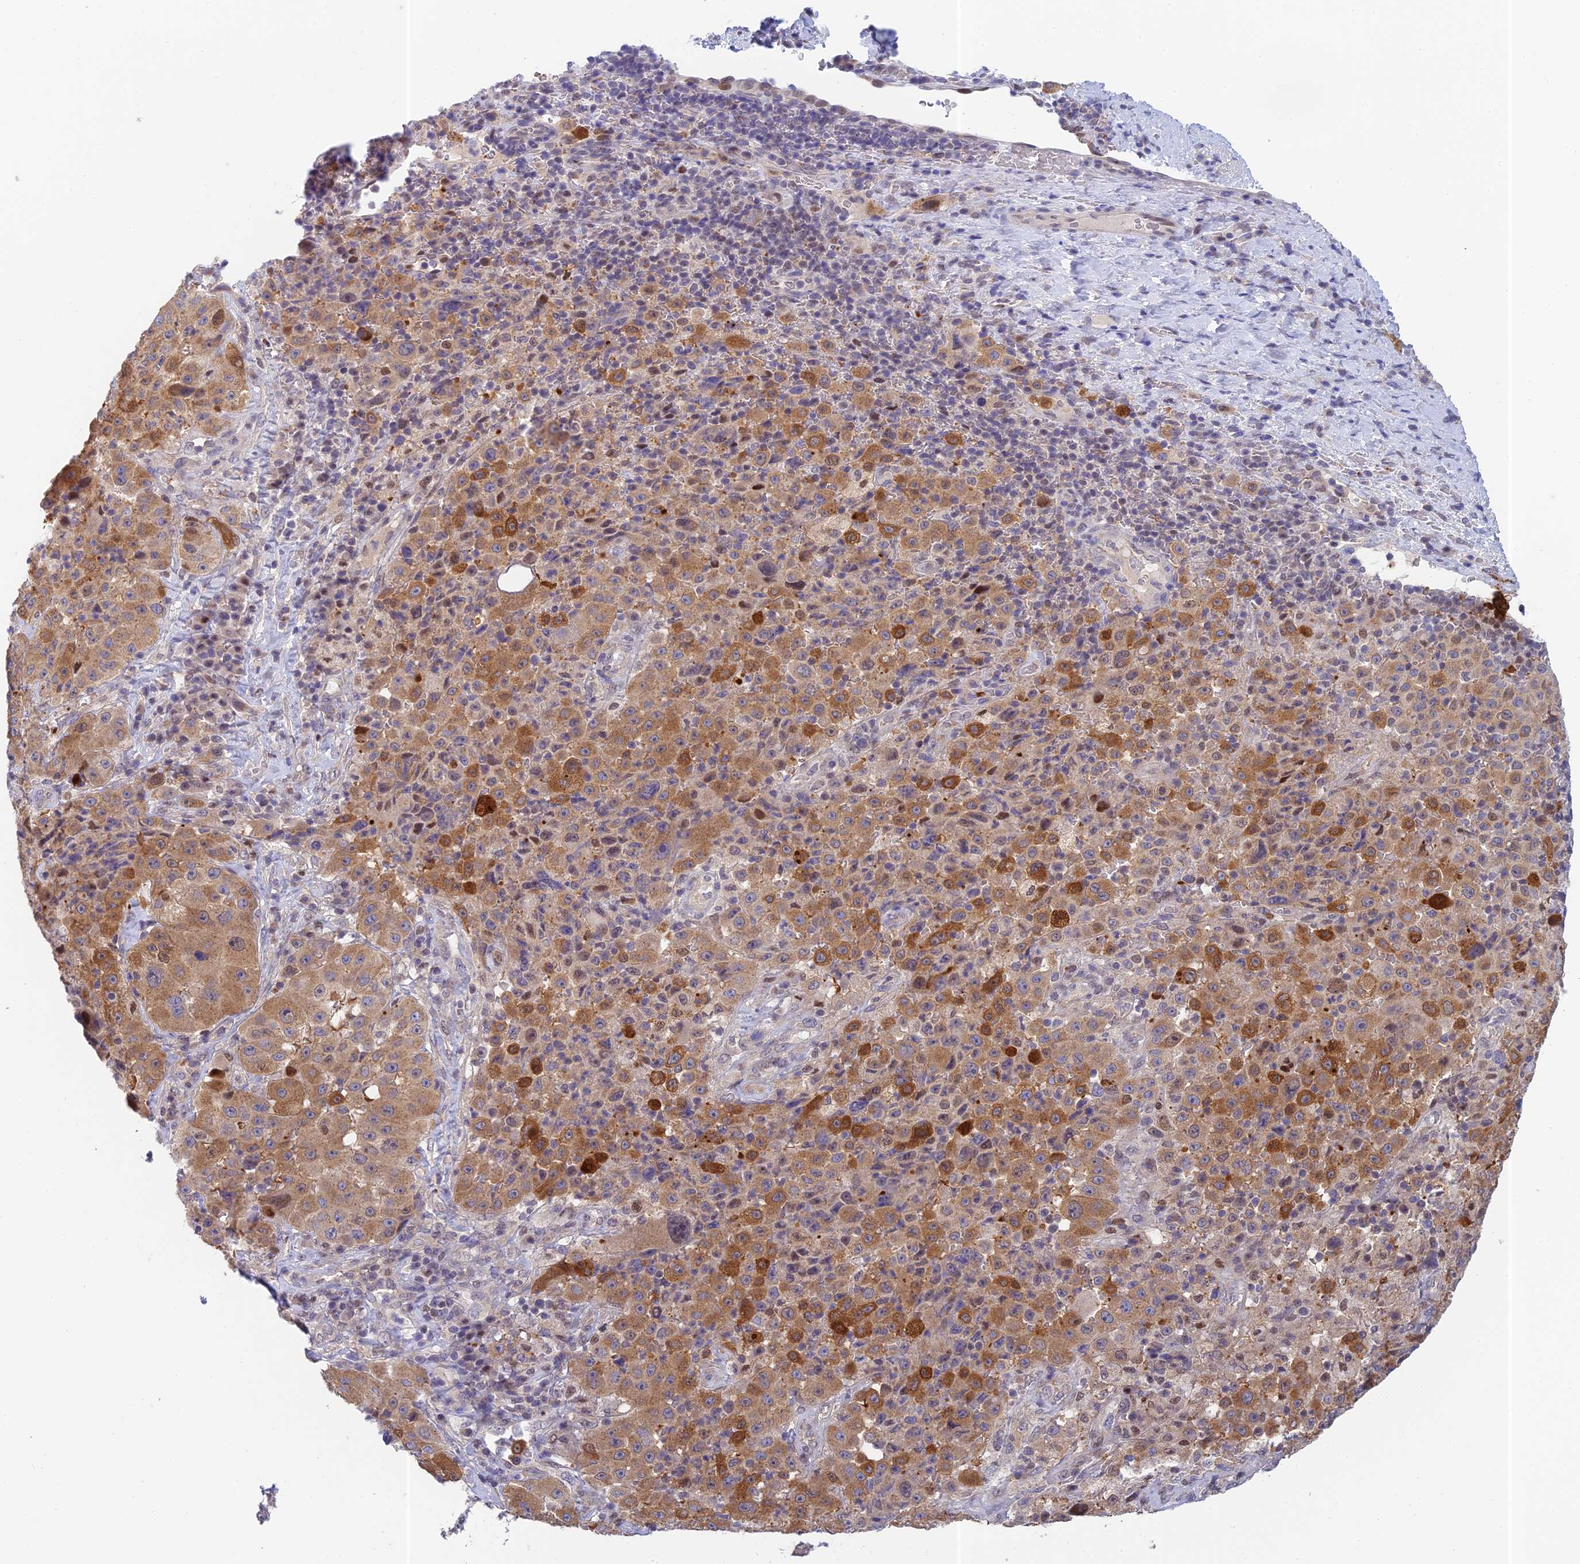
{"staining": {"intensity": "moderate", "quantity": ">75%", "location": "cytoplasmic/membranous"}, "tissue": "melanoma", "cell_type": "Tumor cells", "image_type": "cancer", "snomed": [{"axis": "morphology", "description": "Malignant melanoma, Metastatic site"}, {"axis": "topography", "description": "Lymph node"}], "caption": "A micrograph showing moderate cytoplasmic/membranous expression in approximately >75% of tumor cells in melanoma, as visualized by brown immunohistochemical staining.", "gene": "MRPL17", "patient": {"sex": "male", "age": 62}}